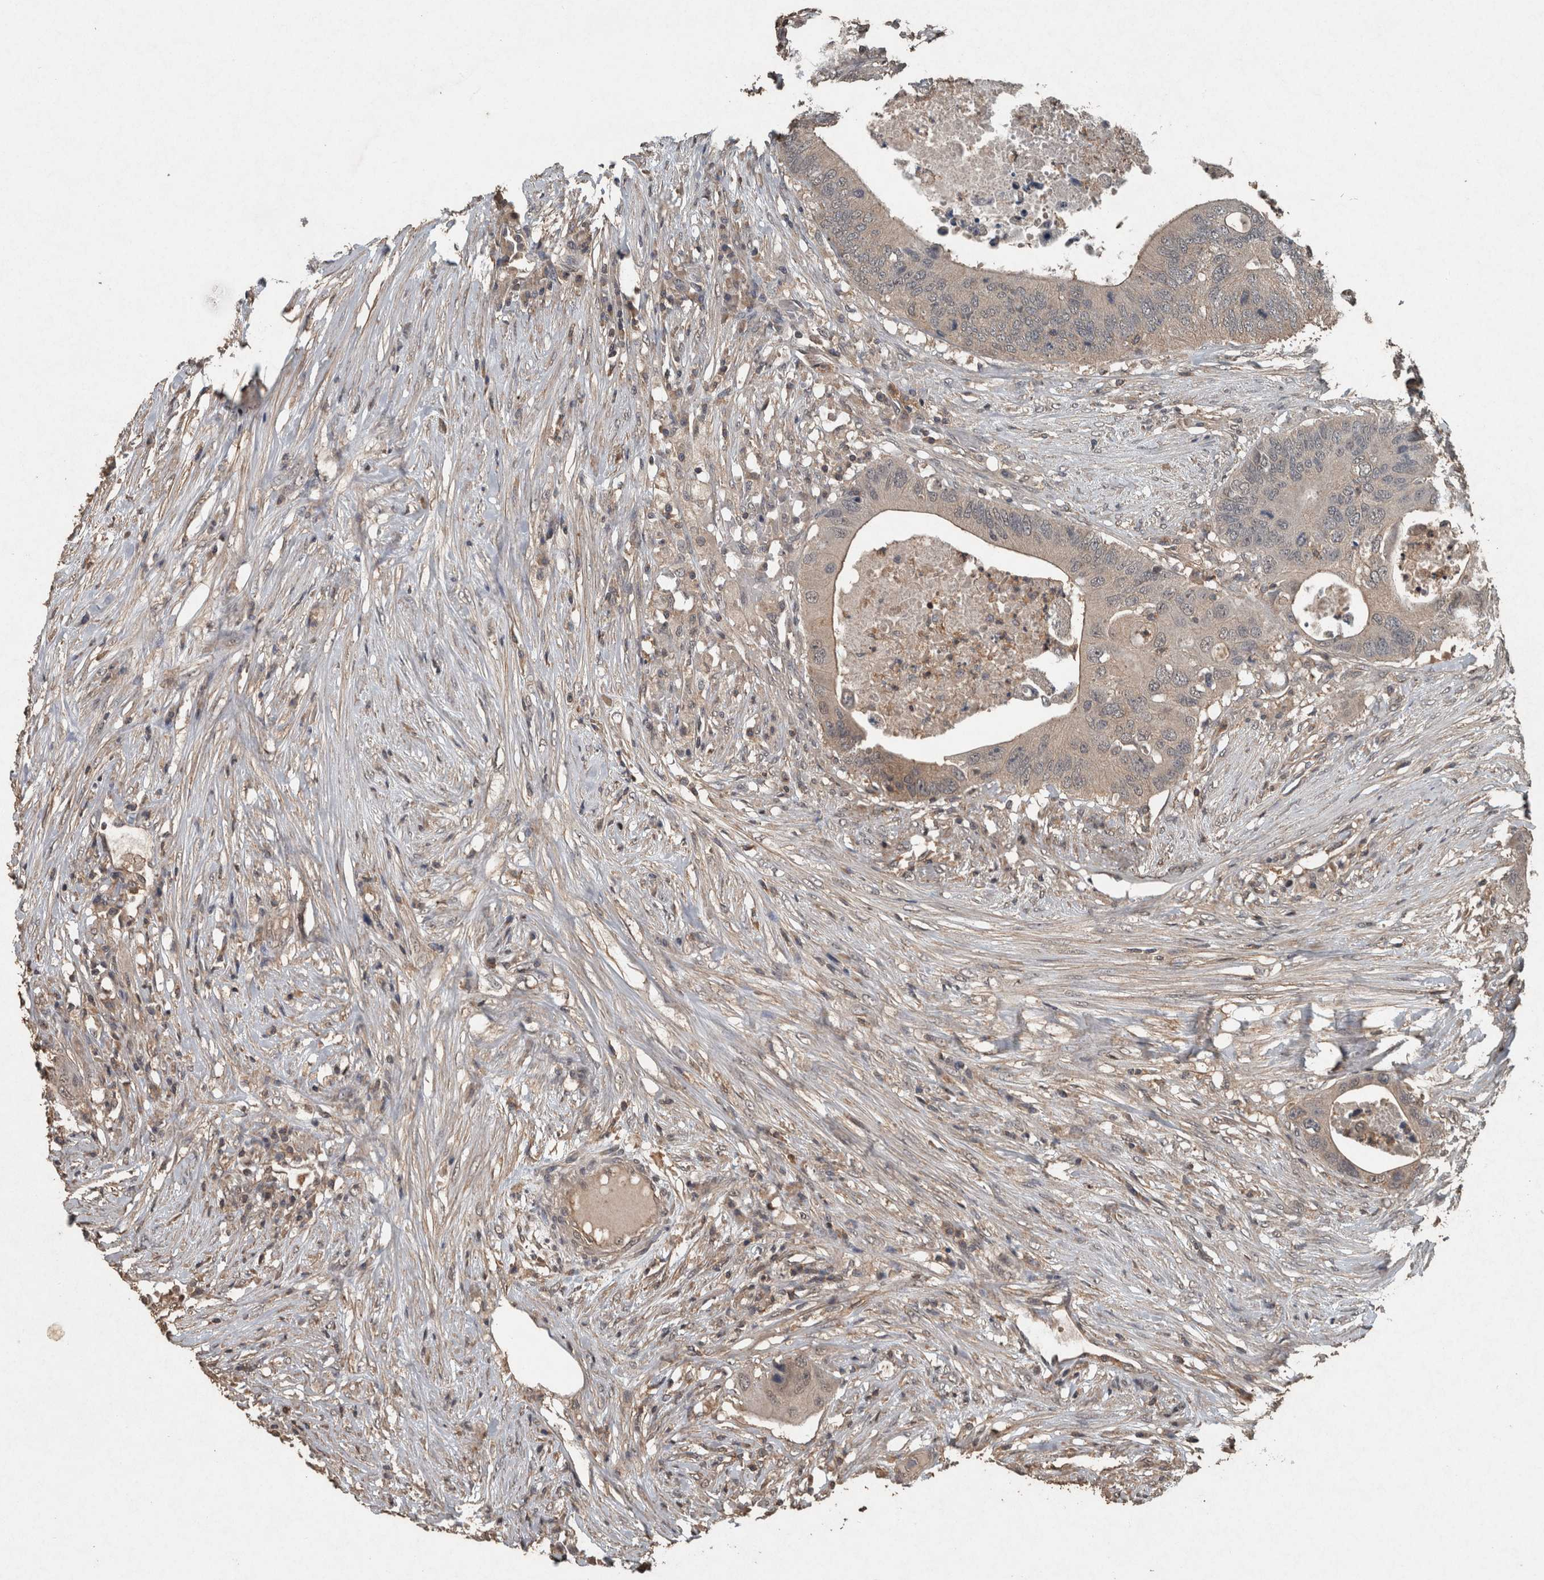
{"staining": {"intensity": "weak", "quantity": ">75%", "location": "cytoplasmic/membranous,nuclear"}, "tissue": "colorectal cancer", "cell_type": "Tumor cells", "image_type": "cancer", "snomed": [{"axis": "morphology", "description": "Adenocarcinoma, NOS"}, {"axis": "topography", "description": "Colon"}], "caption": "There is low levels of weak cytoplasmic/membranous and nuclear positivity in tumor cells of colorectal adenocarcinoma, as demonstrated by immunohistochemical staining (brown color).", "gene": "FGFRL1", "patient": {"sex": "male", "age": 71}}